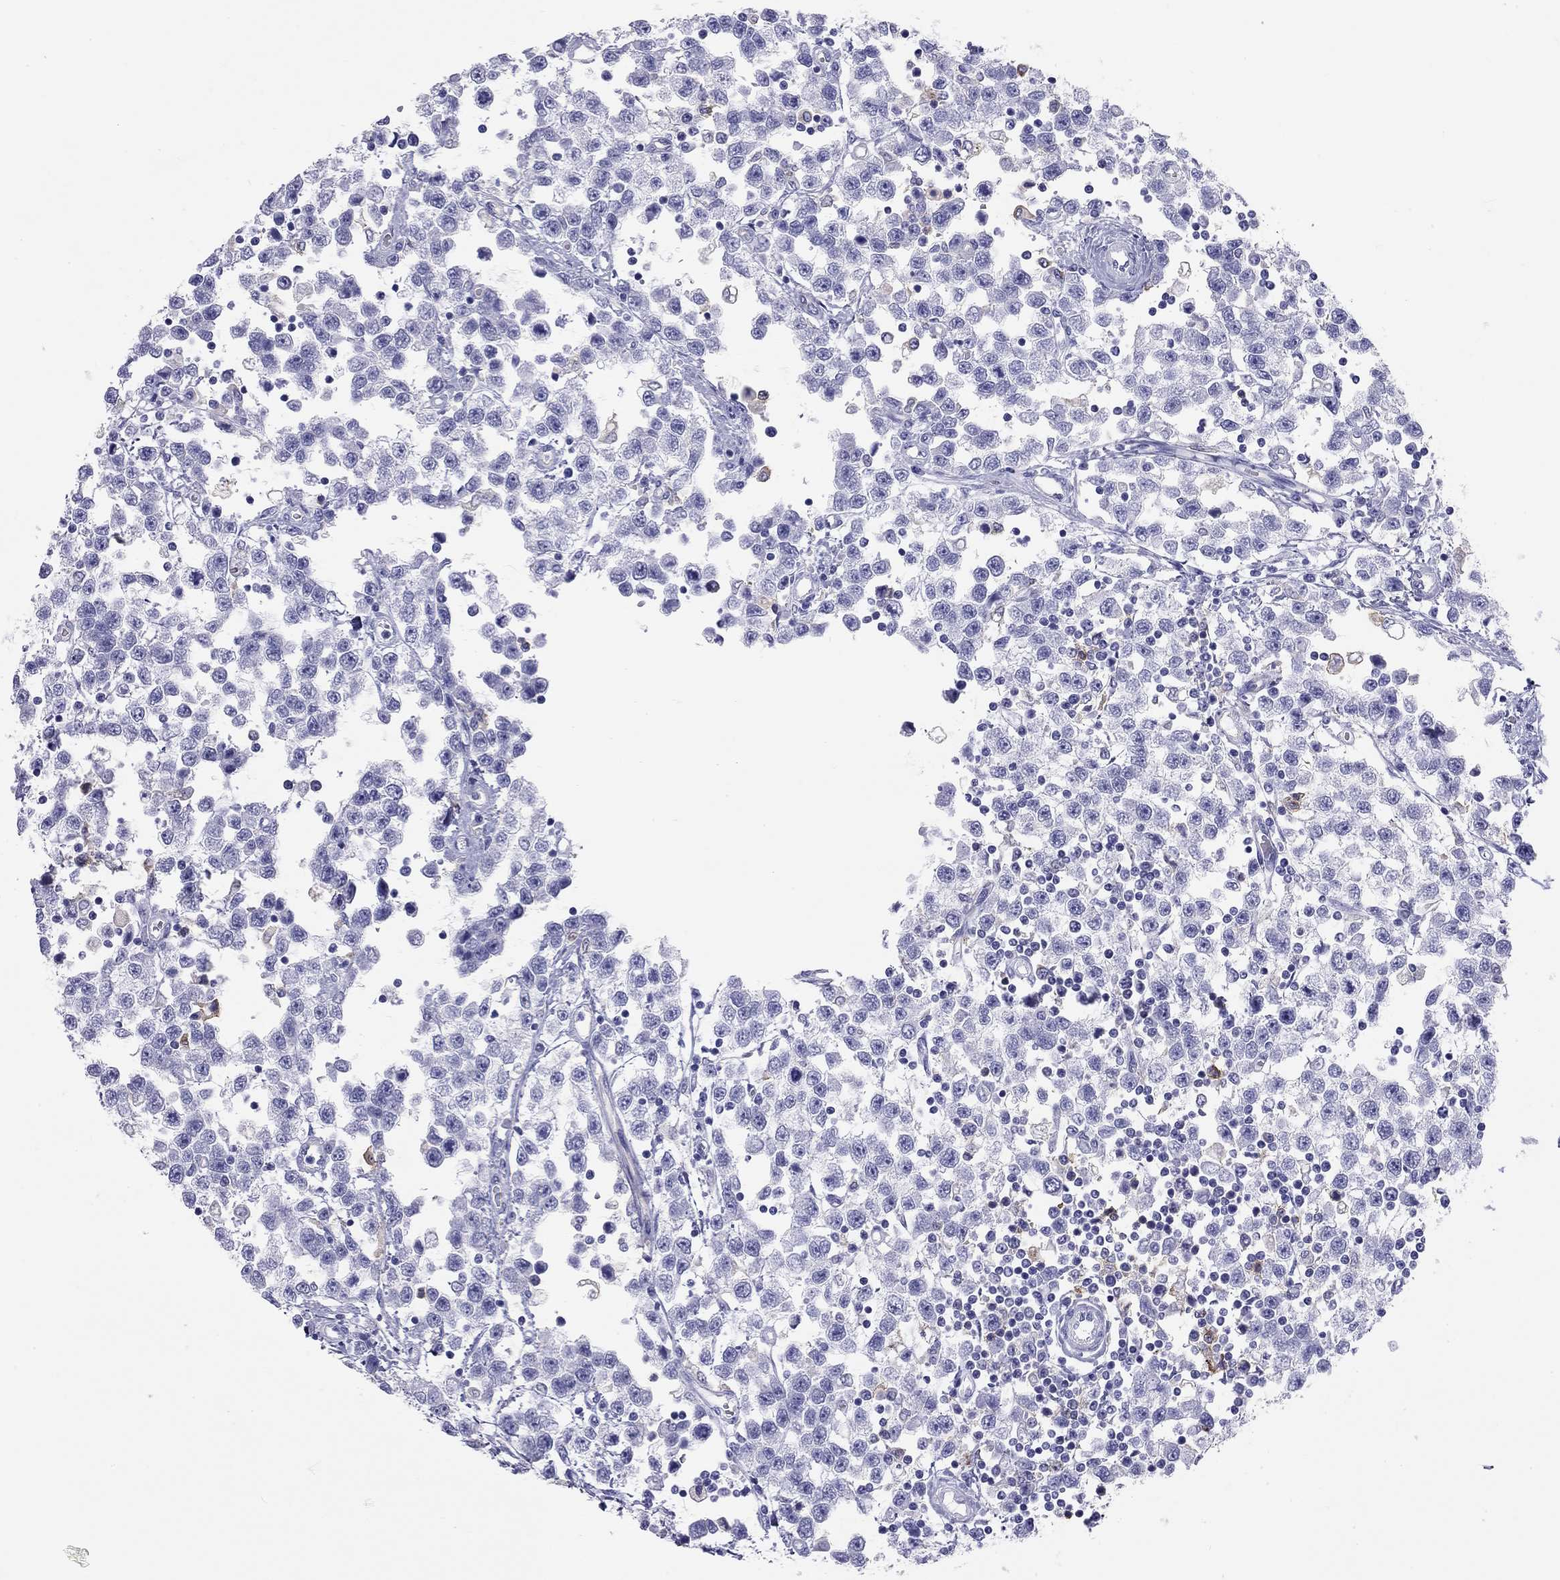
{"staining": {"intensity": "negative", "quantity": "none", "location": "none"}, "tissue": "testis cancer", "cell_type": "Tumor cells", "image_type": "cancer", "snomed": [{"axis": "morphology", "description": "Seminoma, NOS"}, {"axis": "topography", "description": "Testis"}], "caption": "Protein analysis of testis cancer (seminoma) reveals no significant staining in tumor cells.", "gene": "HLA-DQB2", "patient": {"sex": "male", "age": 34}}